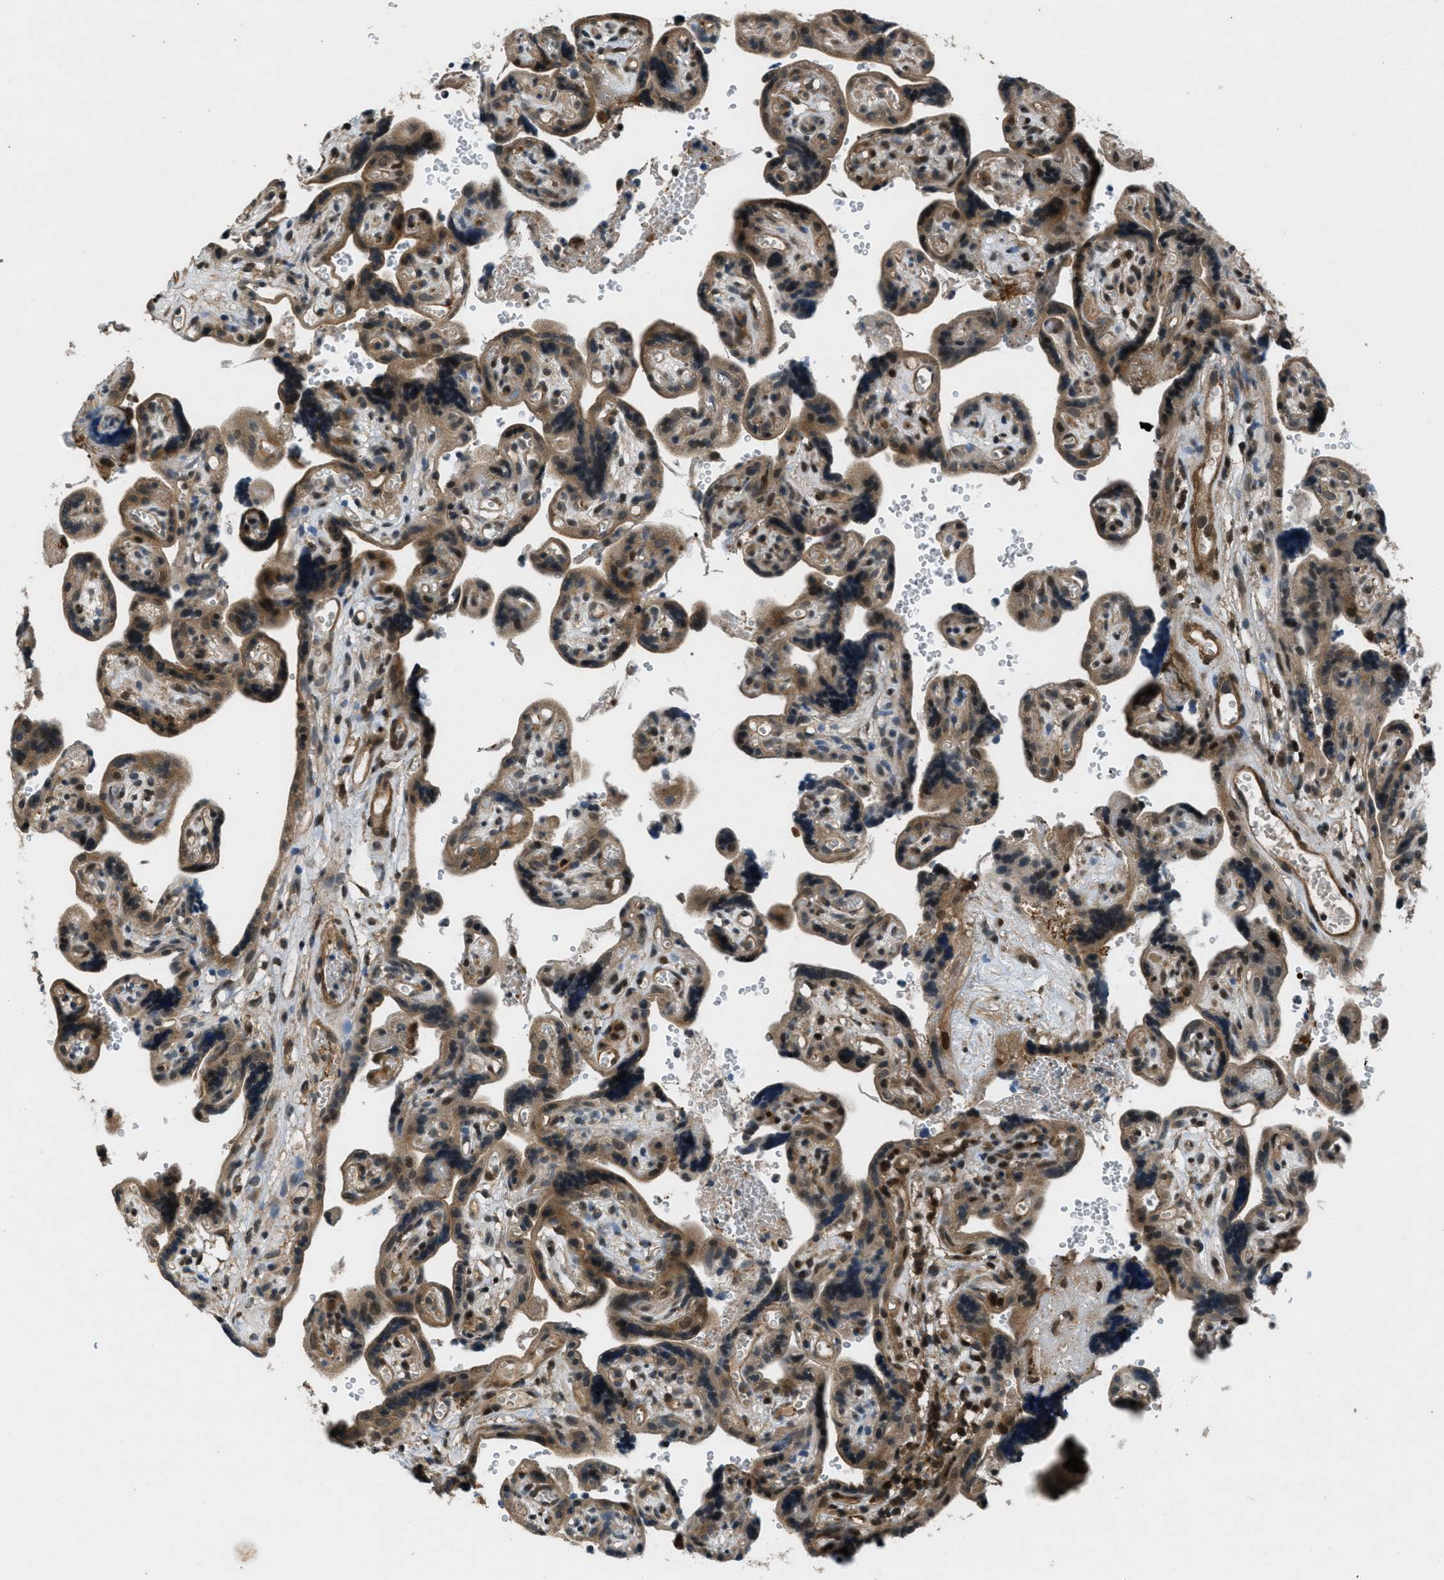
{"staining": {"intensity": "moderate", "quantity": "25%-75%", "location": "cytoplasmic/membranous,nuclear"}, "tissue": "placenta", "cell_type": "Decidual cells", "image_type": "normal", "snomed": [{"axis": "morphology", "description": "Normal tissue, NOS"}, {"axis": "topography", "description": "Placenta"}], "caption": "Immunohistochemistry staining of benign placenta, which displays medium levels of moderate cytoplasmic/membranous,nuclear positivity in about 25%-75% of decidual cells indicating moderate cytoplasmic/membranous,nuclear protein positivity. The staining was performed using DAB (3,3'-diaminobenzidine) (brown) for protein detection and nuclei were counterstained in hematoxylin (blue).", "gene": "EPSTI1", "patient": {"sex": "female", "age": 30}}